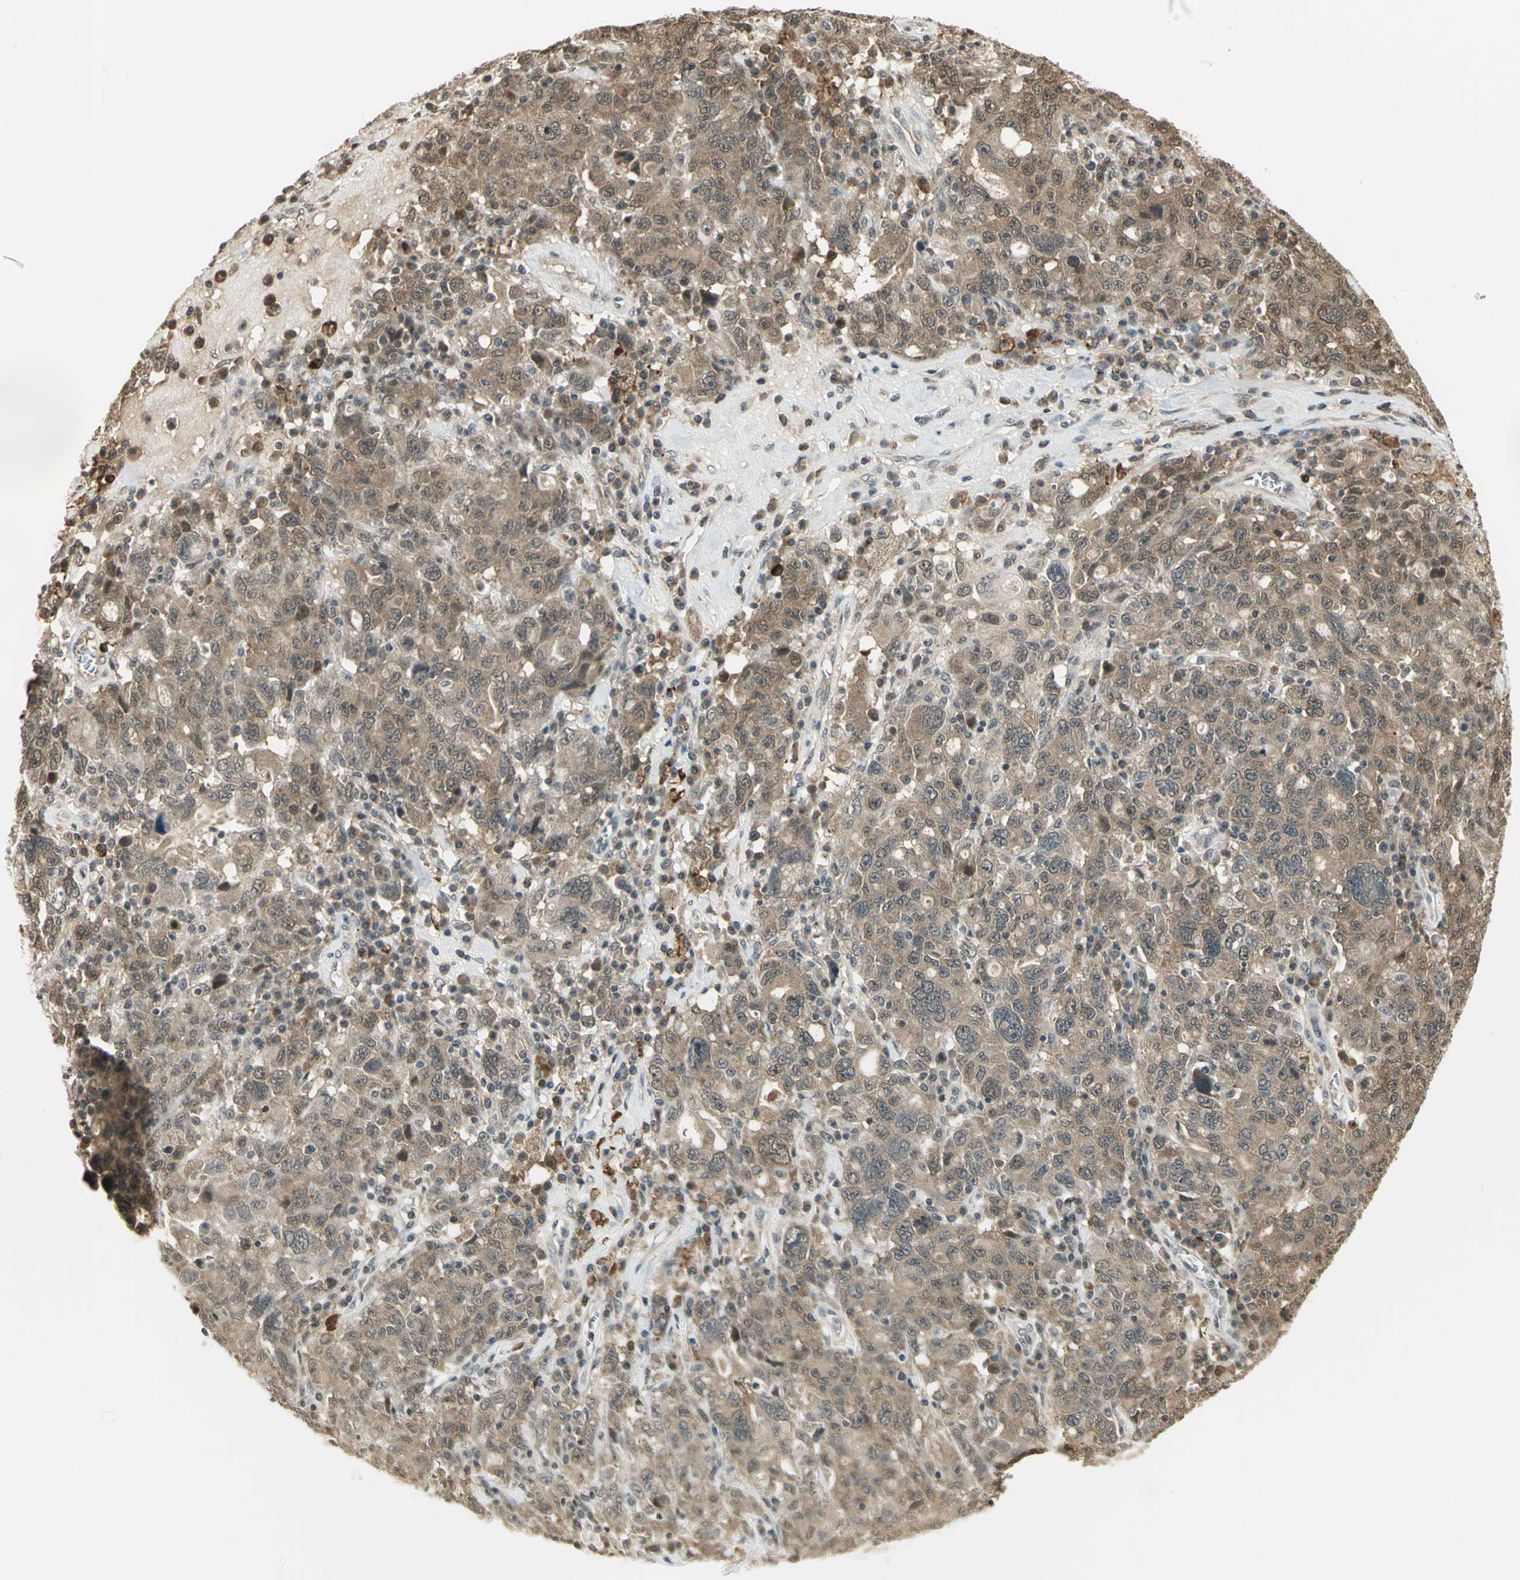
{"staining": {"intensity": "moderate", "quantity": ">75%", "location": "cytoplasmic/membranous"}, "tissue": "ovarian cancer", "cell_type": "Tumor cells", "image_type": "cancer", "snomed": [{"axis": "morphology", "description": "Carcinoma, endometroid"}, {"axis": "topography", "description": "Ovary"}], "caption": "Immunohistochemical staining of ovarian cancer displays medium levels of moderate cytoplasmic/membranous protein positivity in about >75% of tumor cells.", "gene": "CDC34", "patient": {"sex": "female", "age": 62}}